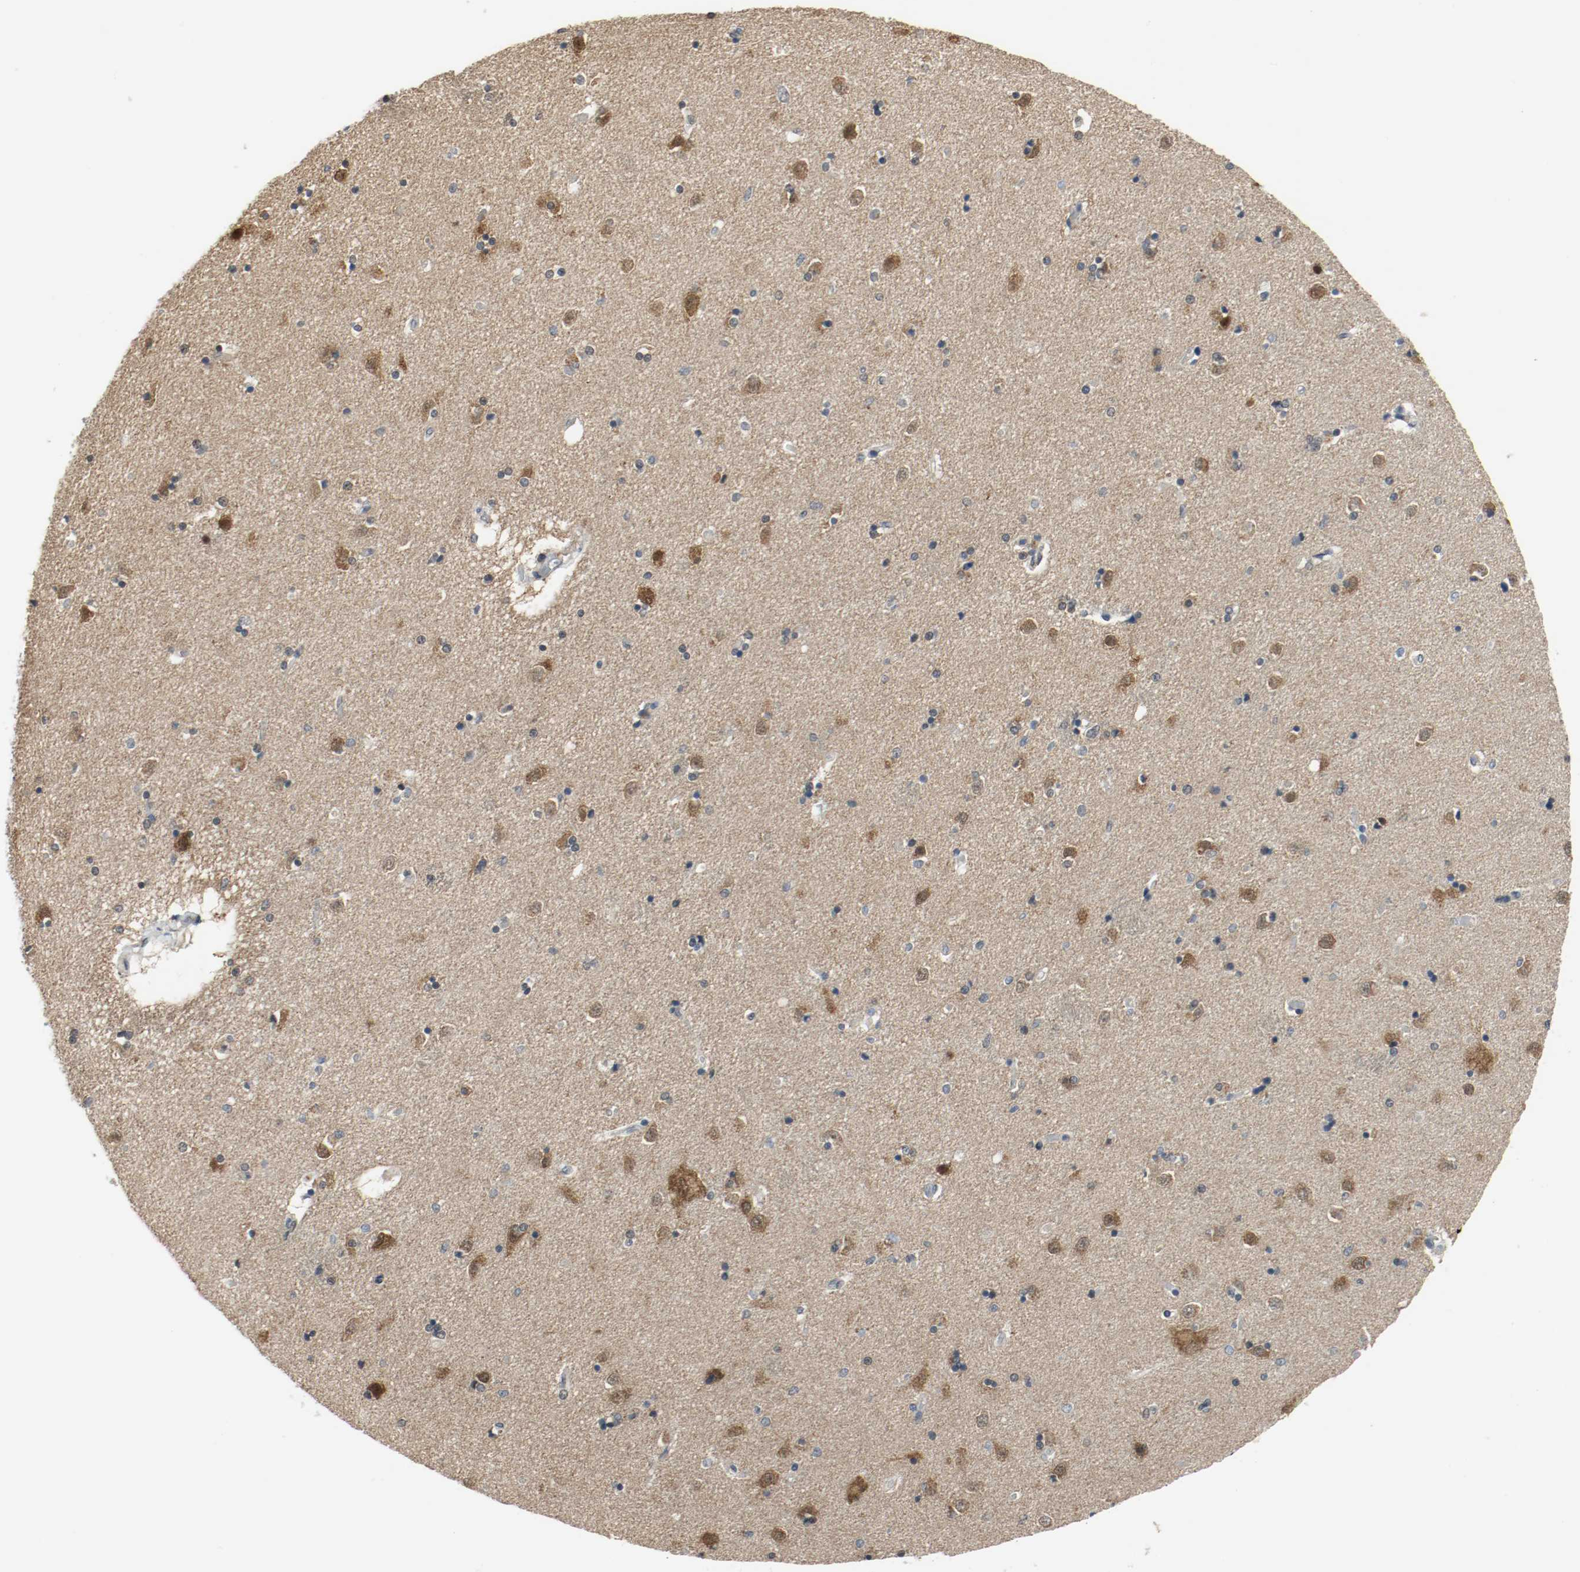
{"staining": {"intensity": "moderate", "quantity": "25%-75%", "location": "cytoplasmic/membranous,nuclear"}, "tissue": "caudate", "cell_type": "Glial cells", "image_type": "normal", "snomed": [{"axis": "morphology", "description": "Normal tissue, NOS"}, {"axis": "topography", "description": "Lateral ventricle wall"}], "caption": "A brown stain shows moderate cytoplasmic/membranous,nuclear positivity of a protein in glial cells of normal human caudate. The protein of interest is stained brown, and the nuclei are stained in blue (DAB (3,3'-diaminobenzidine) IHC with brightfield microscopy, high magnification).", "gene": "PPME1", "patient": {"sex": "female", "age": 54}}